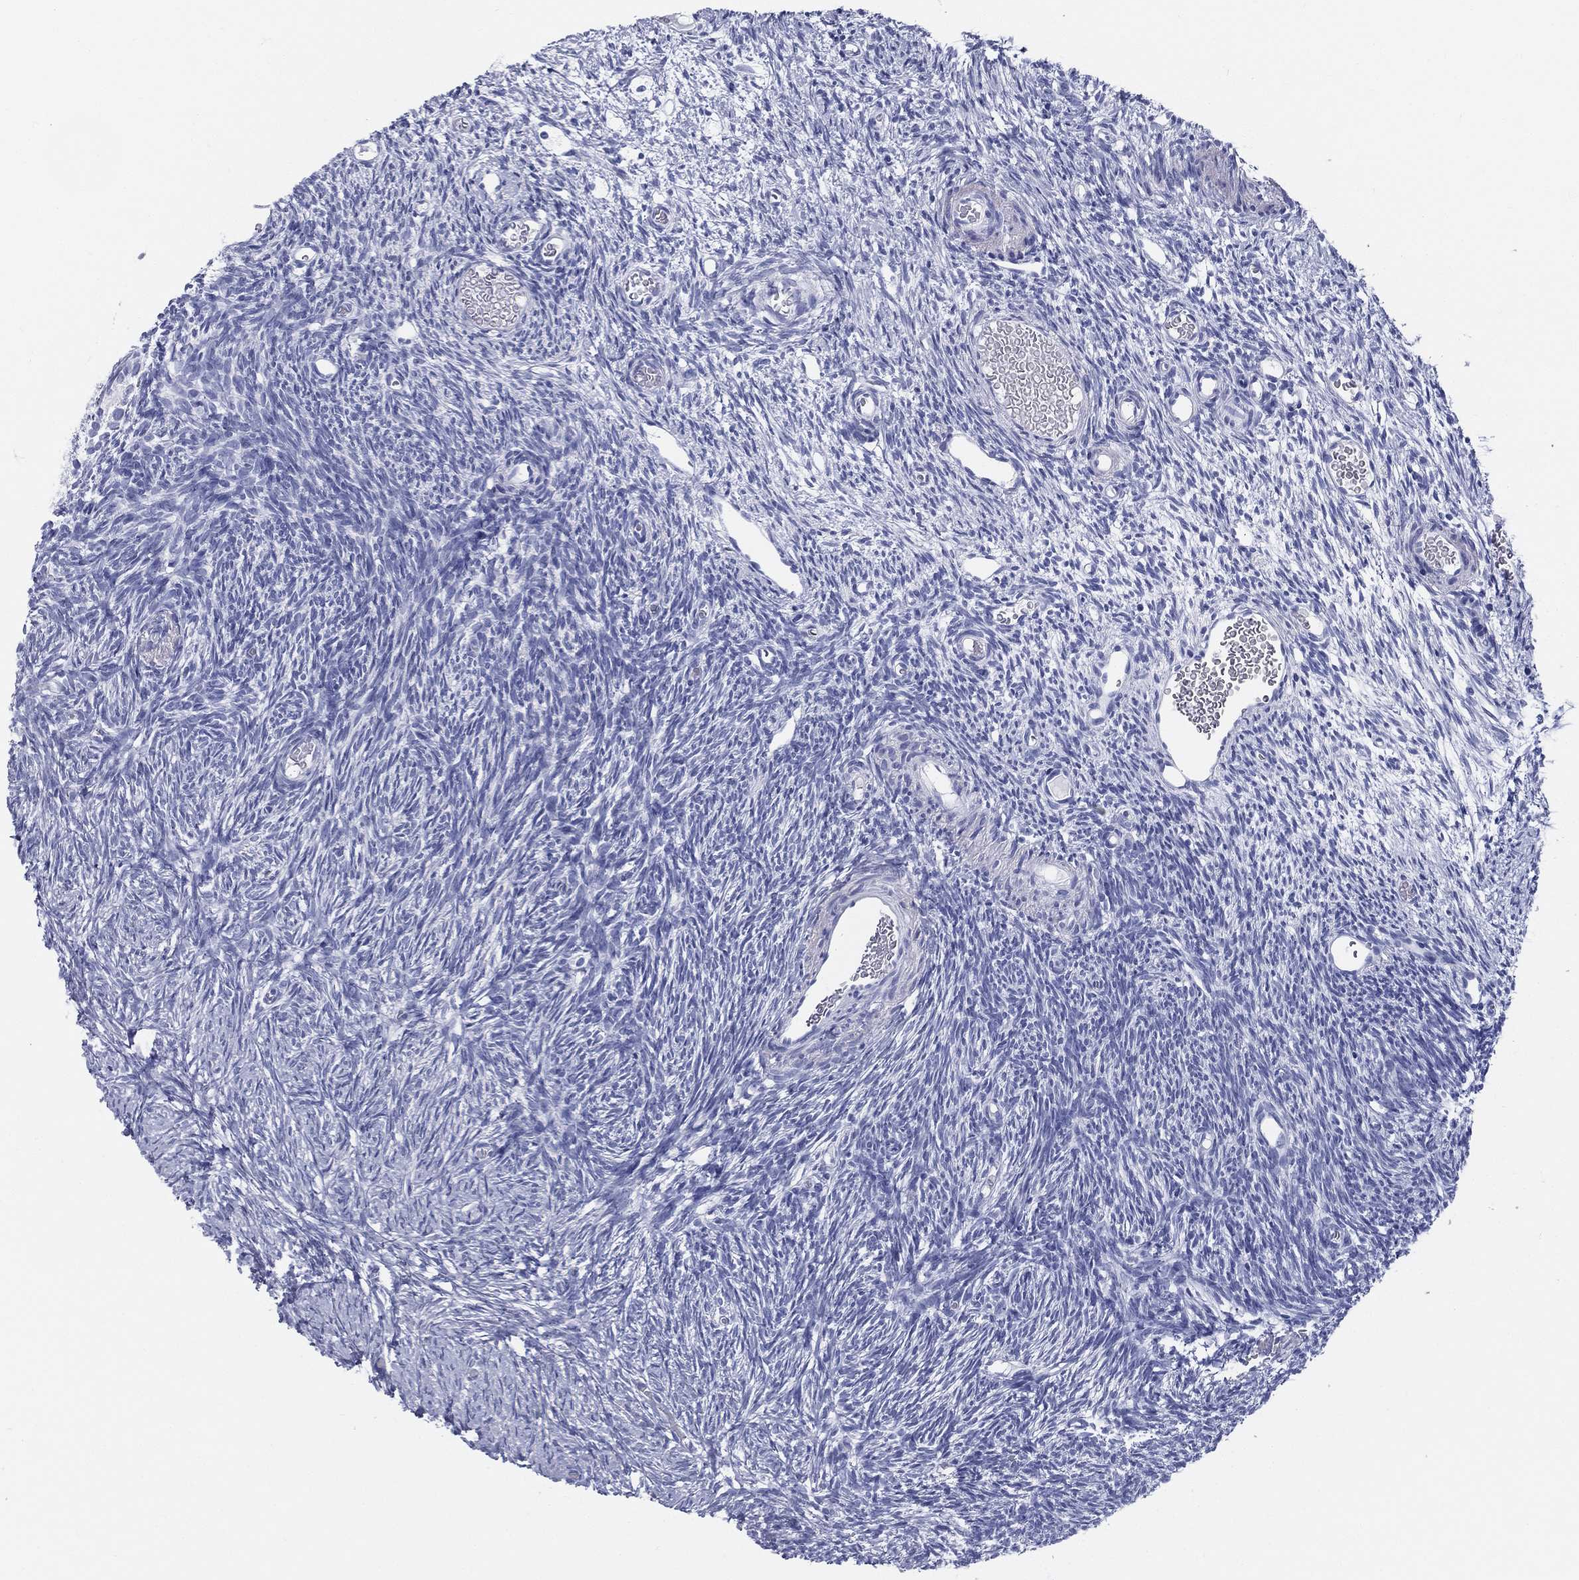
{"staining": {"intensity": "negative", "quantity": "none", "location": "none"}, "tissue": "ovary", "cell_type": "Follicle cells", "image_type": "normal", "snomed": [{"axis": "morphology", "description": "Normal tissue, NOS"}, {"axis": "topography", "description": "Ovary"}], "caption": "An IHC image of unremarkable ovary is shown. There is no staining in follicle cells of ovary.", "gene": "RSPH4A", "patient": {"sex": "female", "age": 39}}